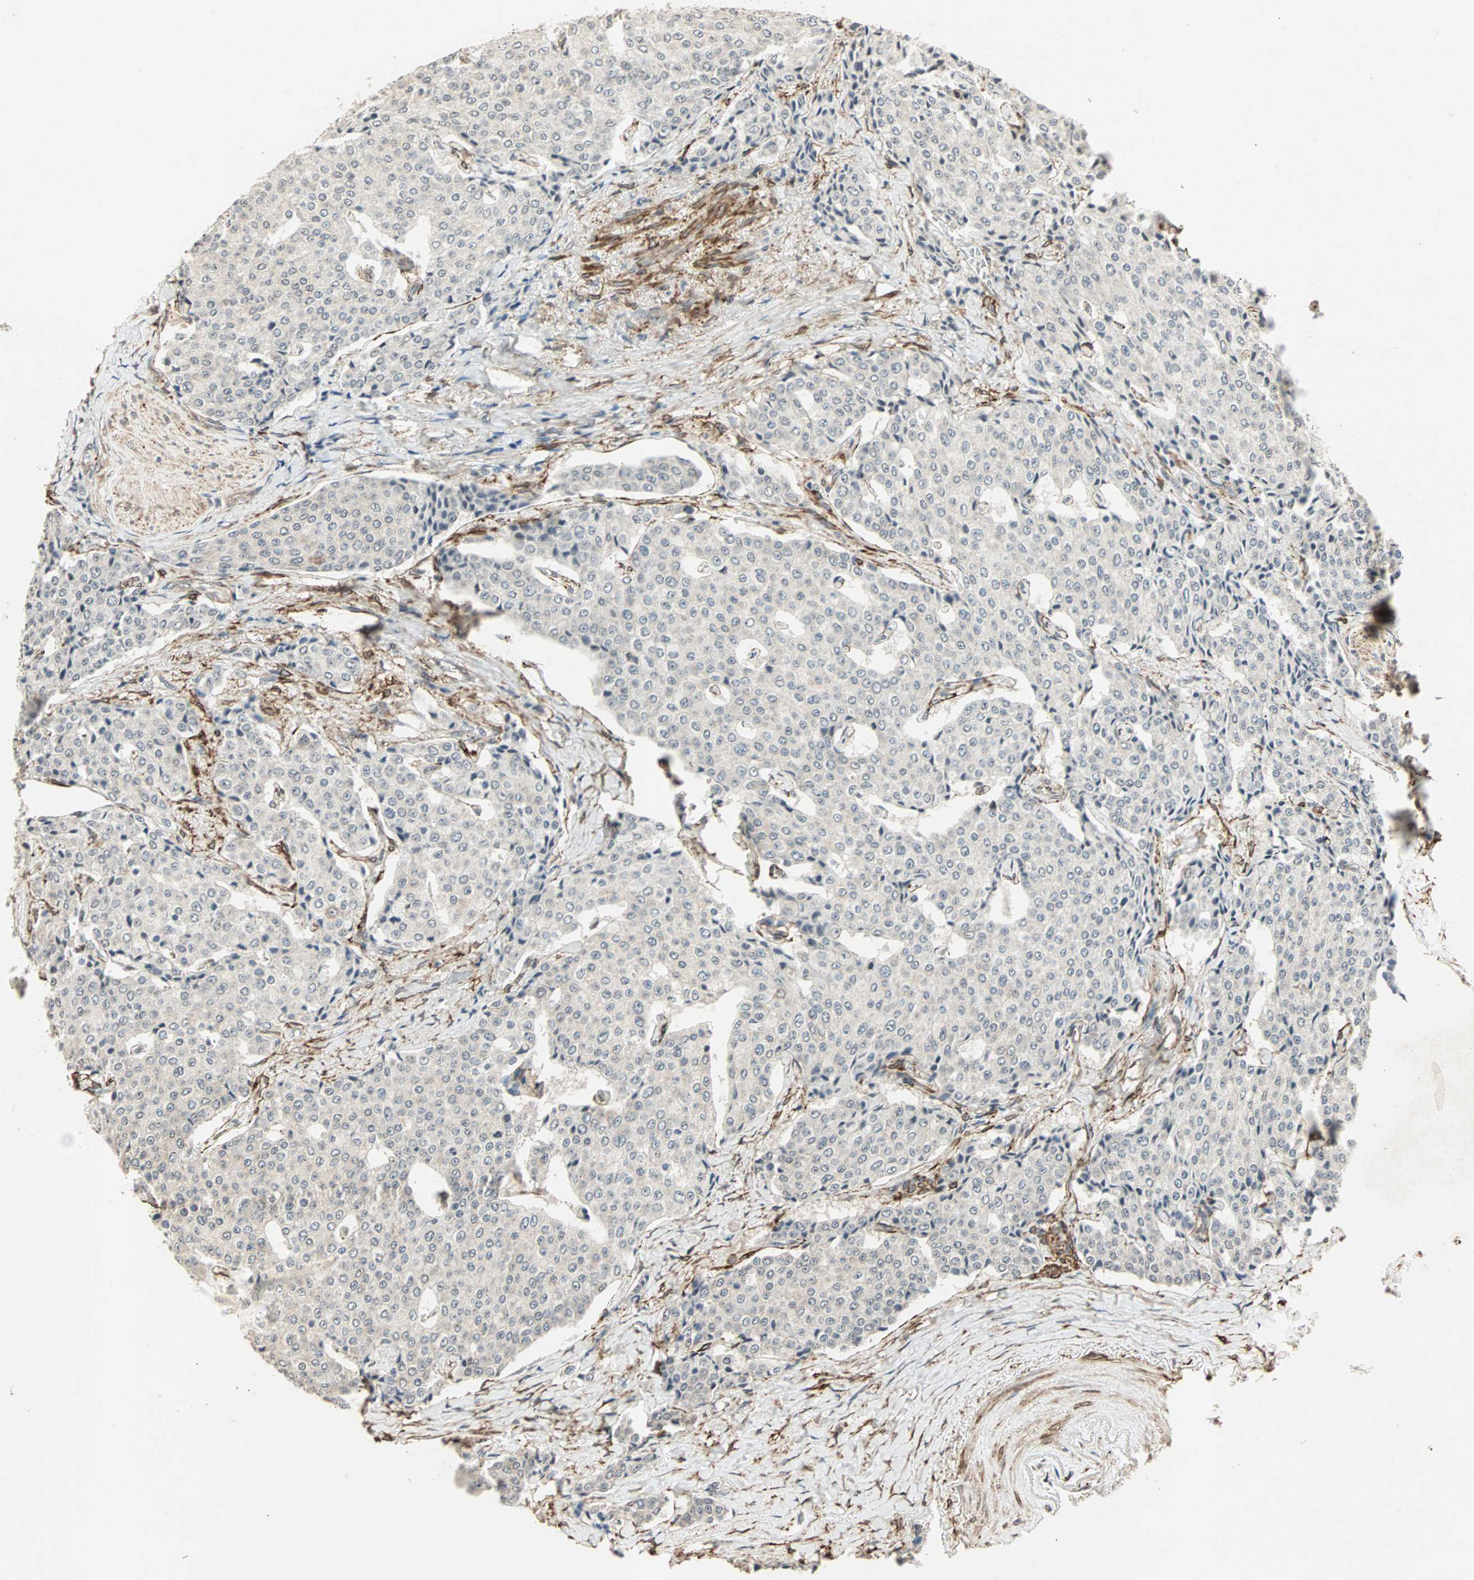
{"staining": {"intensity": "negative", "quantity": "none", "location": "none"}, "tissue": "carcinoid", "cell_type": "Tumor cells", "image_type": "cancer", "snomed": [{"axis": "morphology", "description": "Carcinoid, malignant, NOS"}, {"axis": "topography", "description": "Colon"}], "caption": "Immunohistochemical staining of carcinoid demonstrates no significant positivity in tumor cells.", "gene": "TRPV4", "patient": {"sex": "female", "age": 61}}